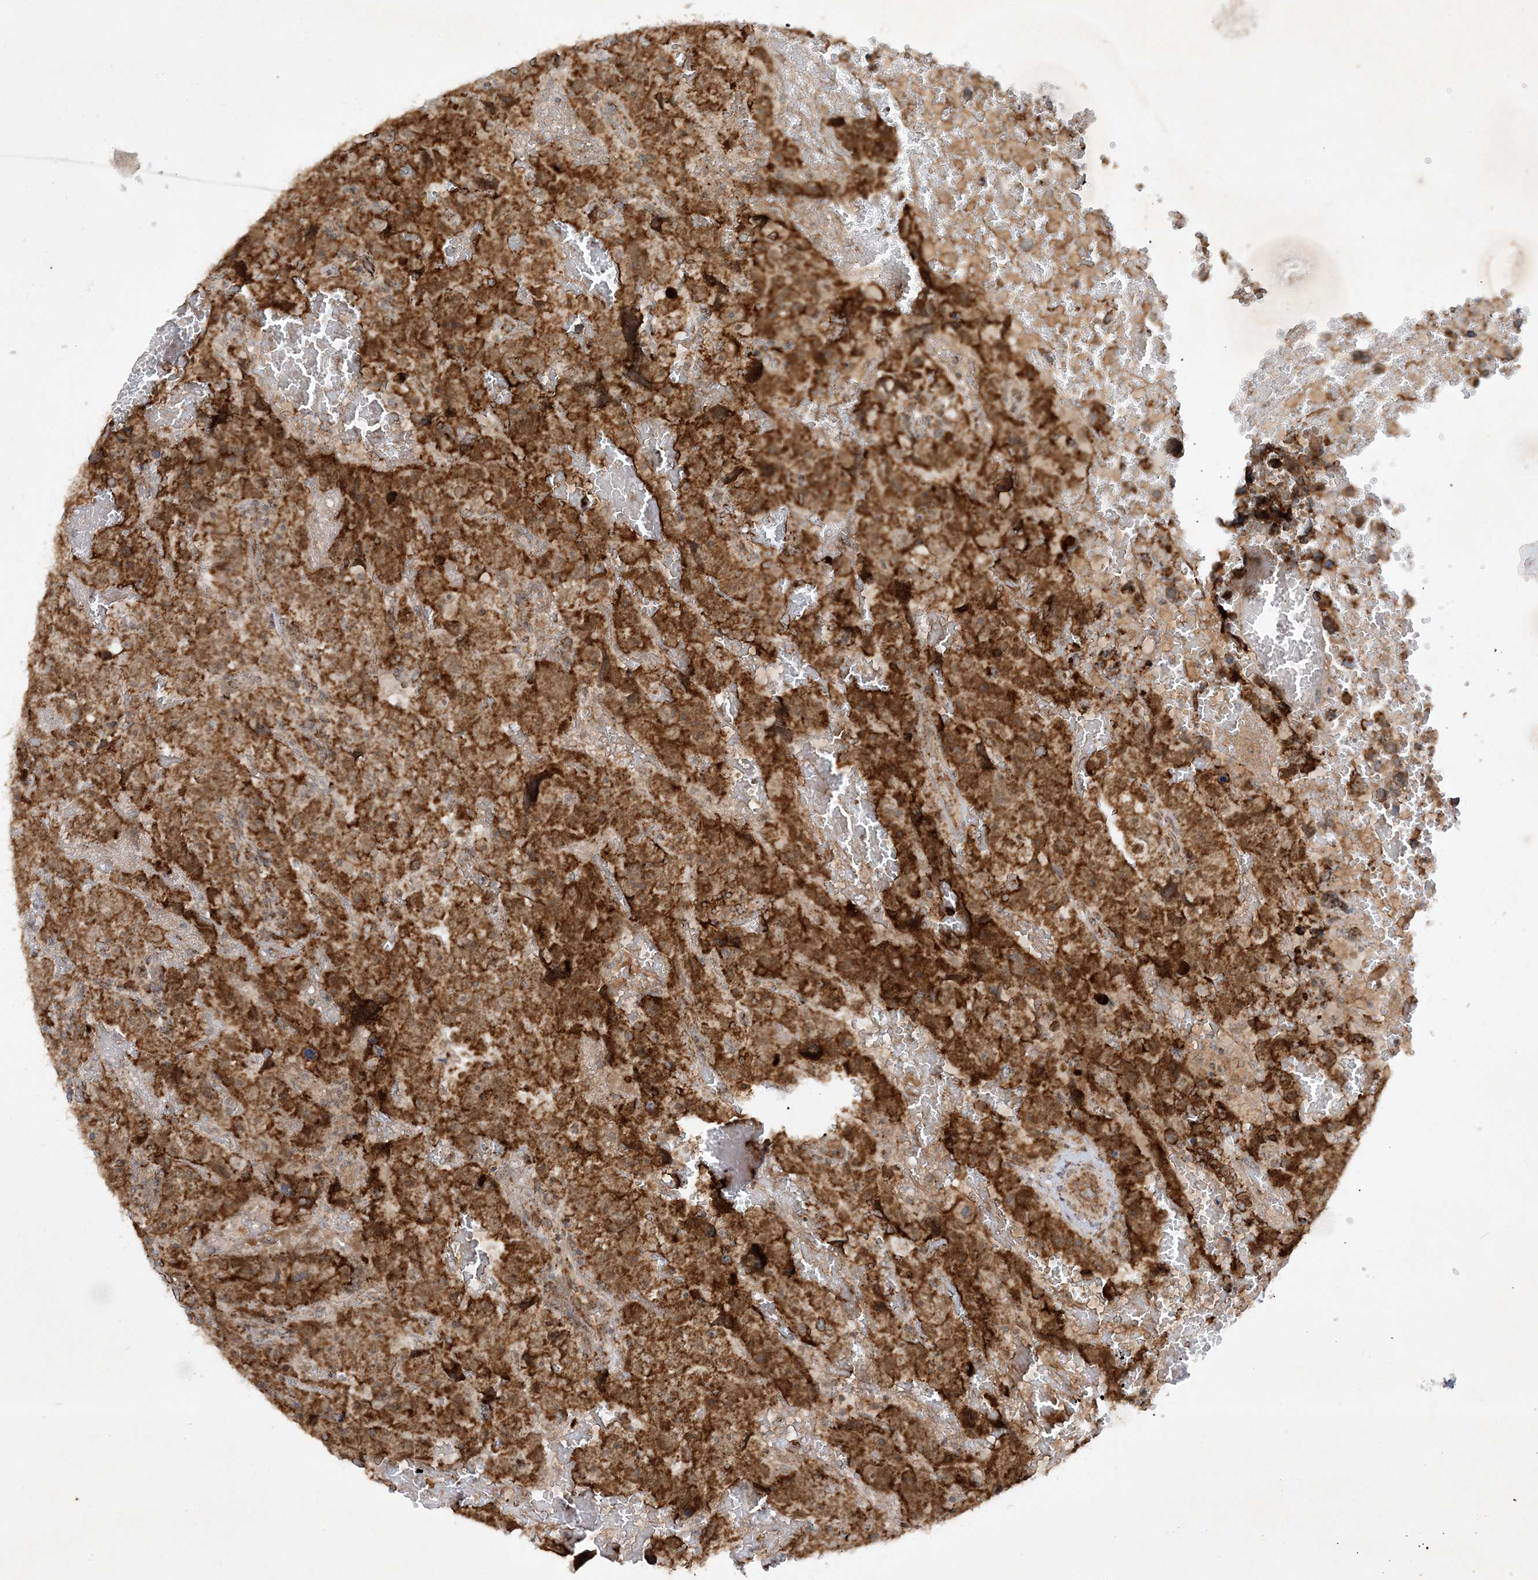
{"staining": {"intensity": "strong", "quantity": ">75%", "location": "cytoplasmic/membranous"}, "tissue": "testis cancer", "cell_type": "Tumor cells", "image_type": "cancer", "snomed": [{"axis": "morphology", "description": "Carcinoma, Embryonal, NOS"}, {"axis": "topography", "description": "Testis"}], "caption": "A photomicrograph of testis cancer stained for a protein demonstrates strong cytoplasmic/membranous brown staining in tumor cells.", "gene": "NDUFAF3", "patient": {"sex": "male", "age": 45}}